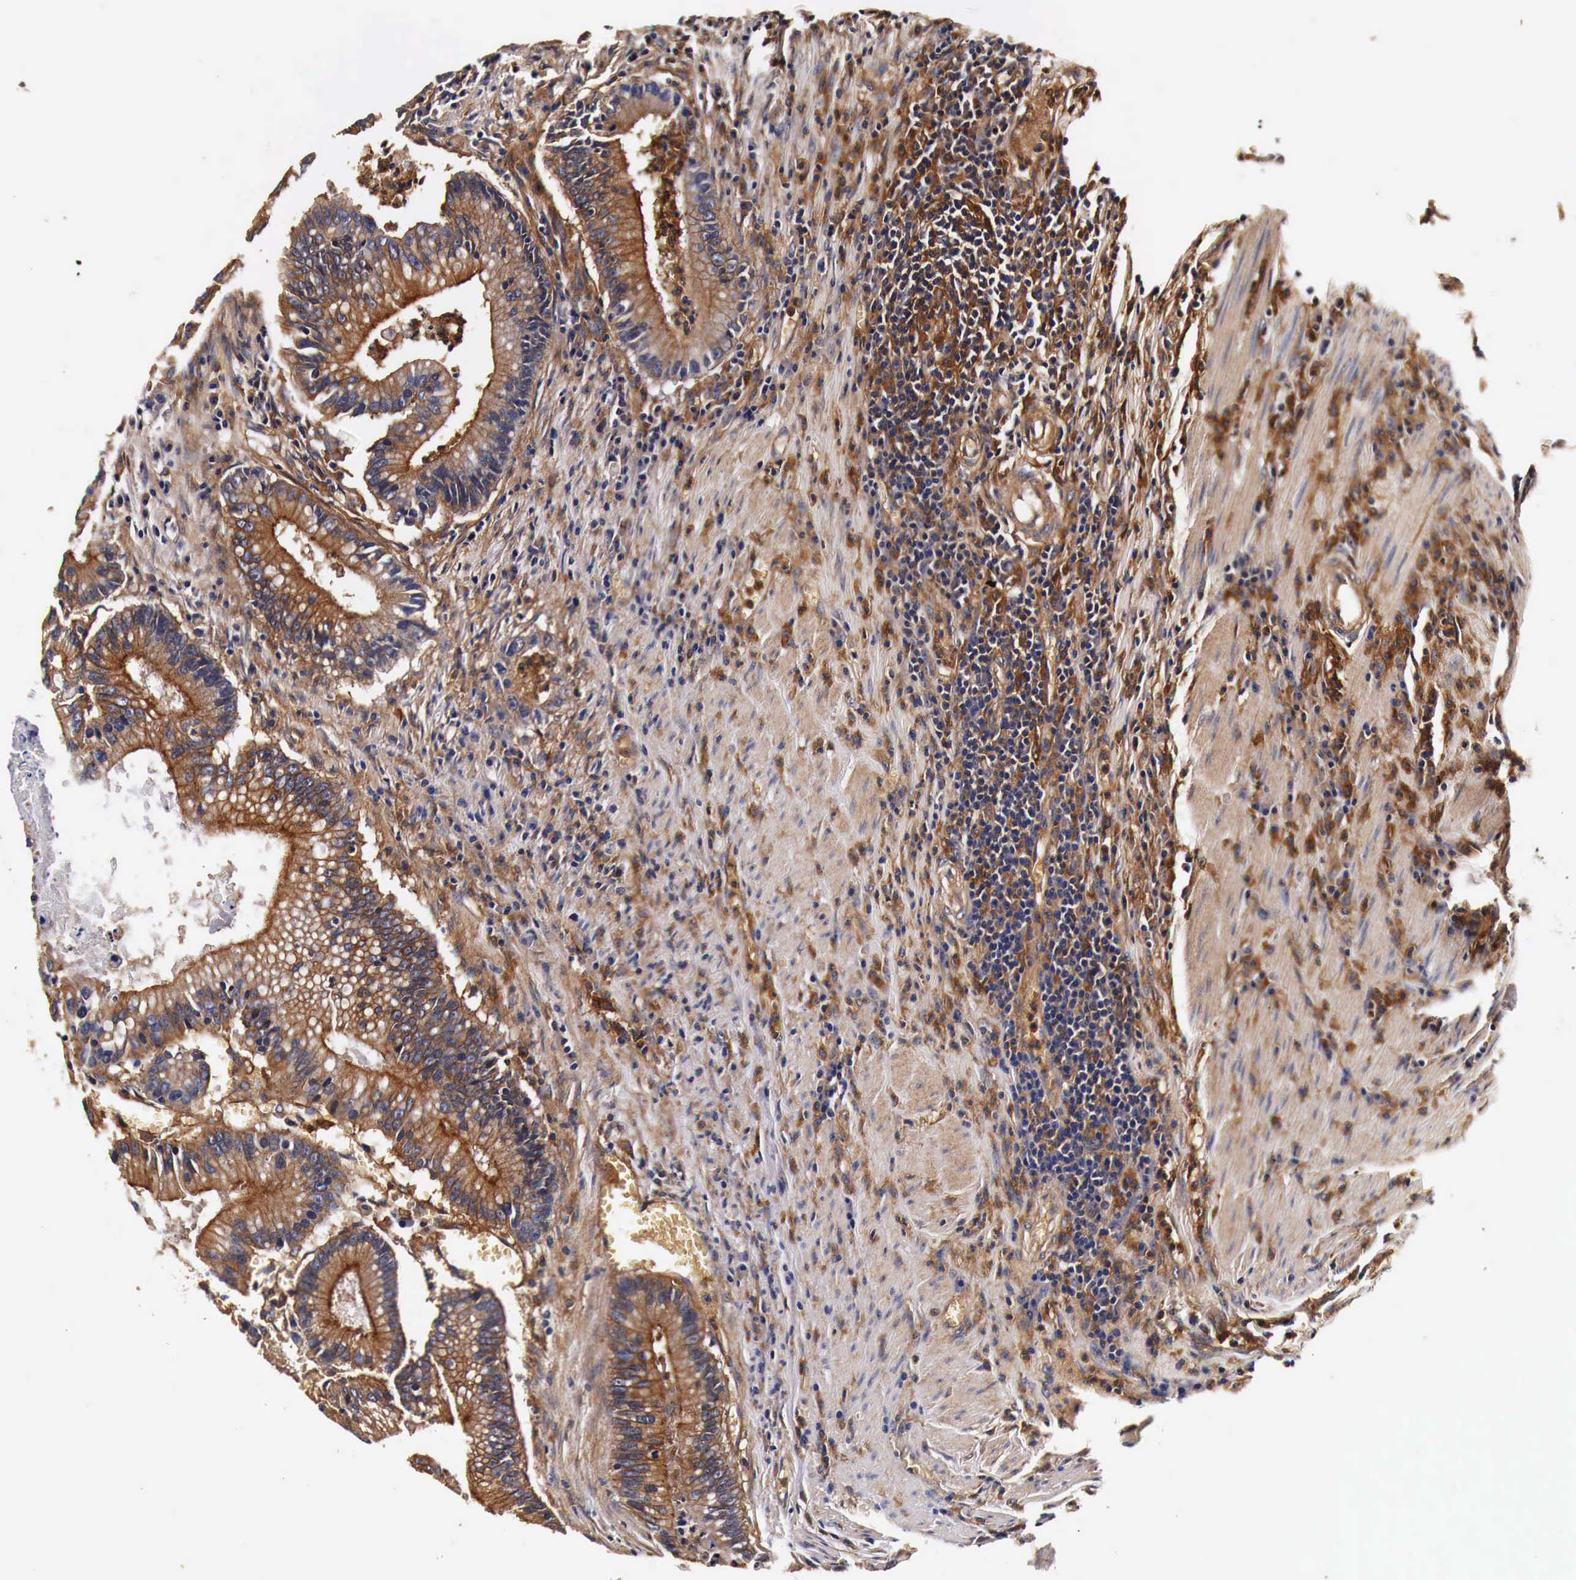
{"staining": {"intensity": "moderate", "quantity": ">75%", "location": "cytoplasmic/membranous"}, "tissue": "colorectal cancer", "cell_type": "Tumor cells", "image_type": "cancer", "snomed": [{"axis": "morphology", "description": "Adenocarcinoma, NOS"}, {"axis": "topography", "description": "Rectum"}], "caption": "Colorectal adenocarcinoma stained for a protein displays moderate cytoplasmic/membranous positivity in tumor cells.", "gene": "RP2", "patient": {"sex": "female", "age": 81}}